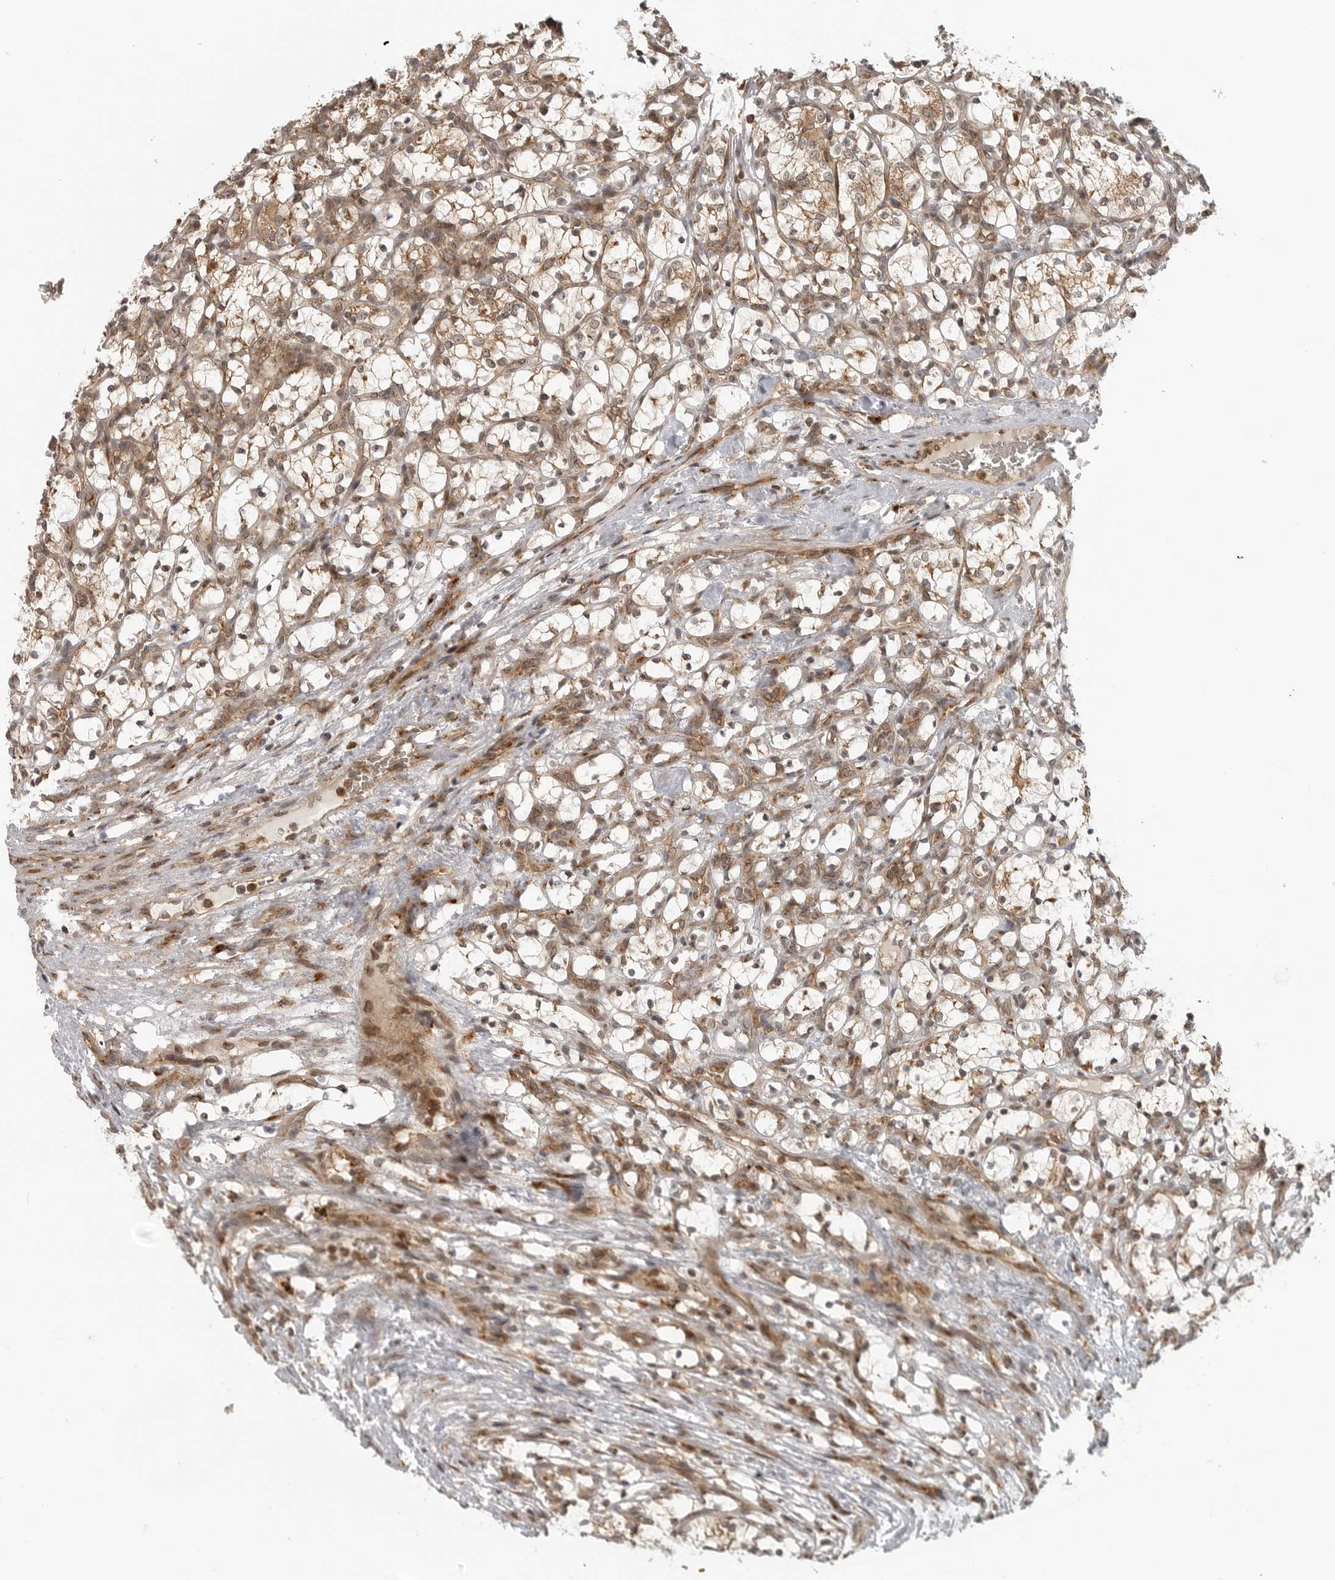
{"staining": {"intensity": "negative", "quantity": "none", "location": "none"}, "tissue": "renal cancer", "cell_type": "Tumor cells", "image_type": "cancer", "snomed": [{"axis": "morphology", "description": "Adenocarcinoma, NOS"}, {"axis": "topography", "description": "Kidney"}], "caption": "This is a photomicrograph of IHC staining of adenocarcinoma (renal), which shows no positivity in tumor cells.", "gene": "COPA", "patient": {"sex": "female", "age": 69}}